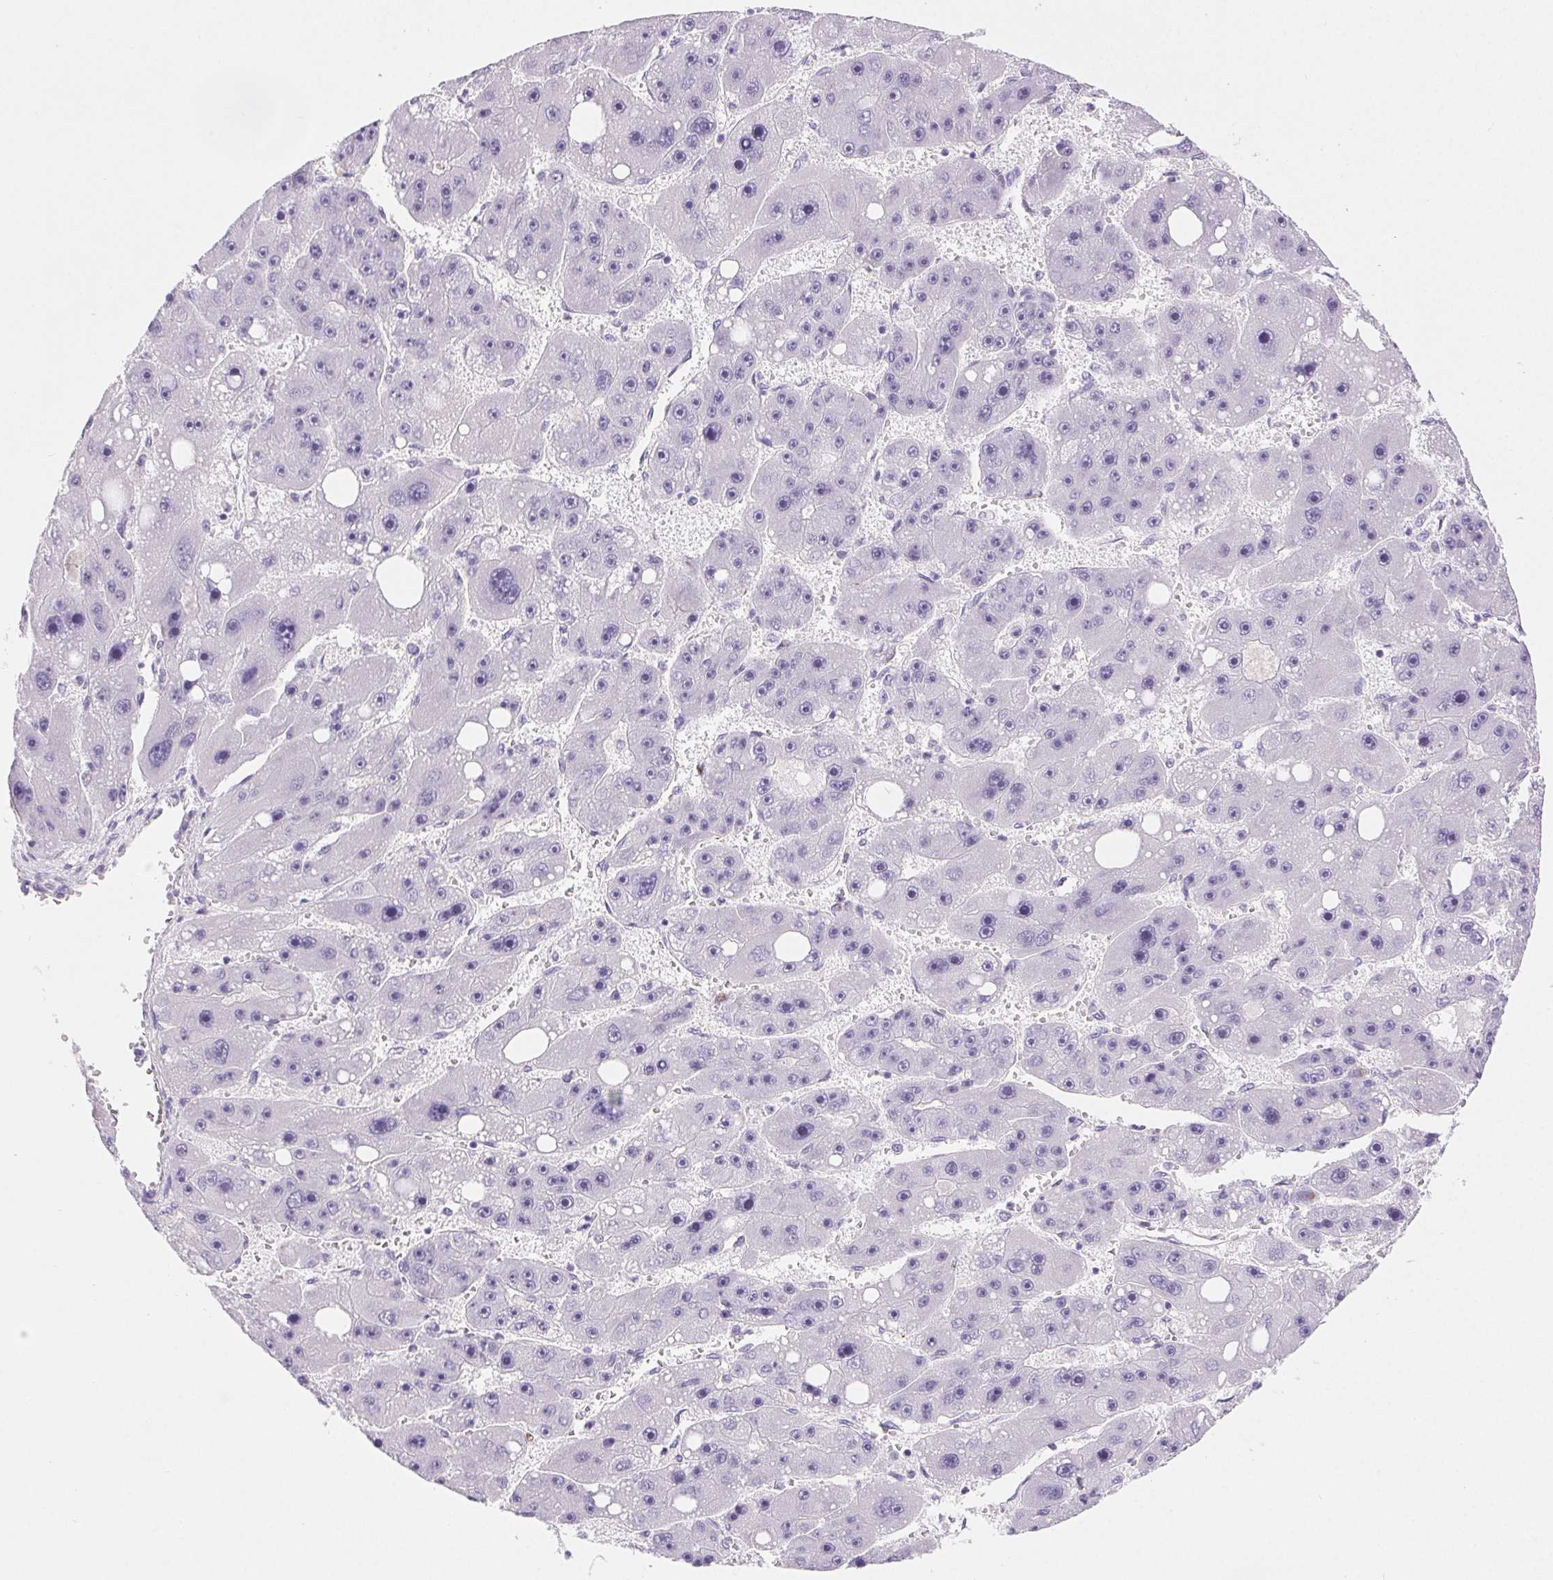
{"staining": {"intensity": "negative", "quantity": "none", "location": "none"}, "tissue": "liver cancer", "cell_type": "Tumor cells", "image_type": "cancer", "snomed": [{"axis": "morphology", "description": "Carcinoma, Hepatocellular, NOS"}, {"axis": "topography", "description": "Liver"}], "caption": "Immunohistochemical staining of liver cancer (hepatocellular carcinoma) shows no significant staining in tumor cells.", "gene": "CLDN16", "patient": {"sex": "female", "age": 61}}